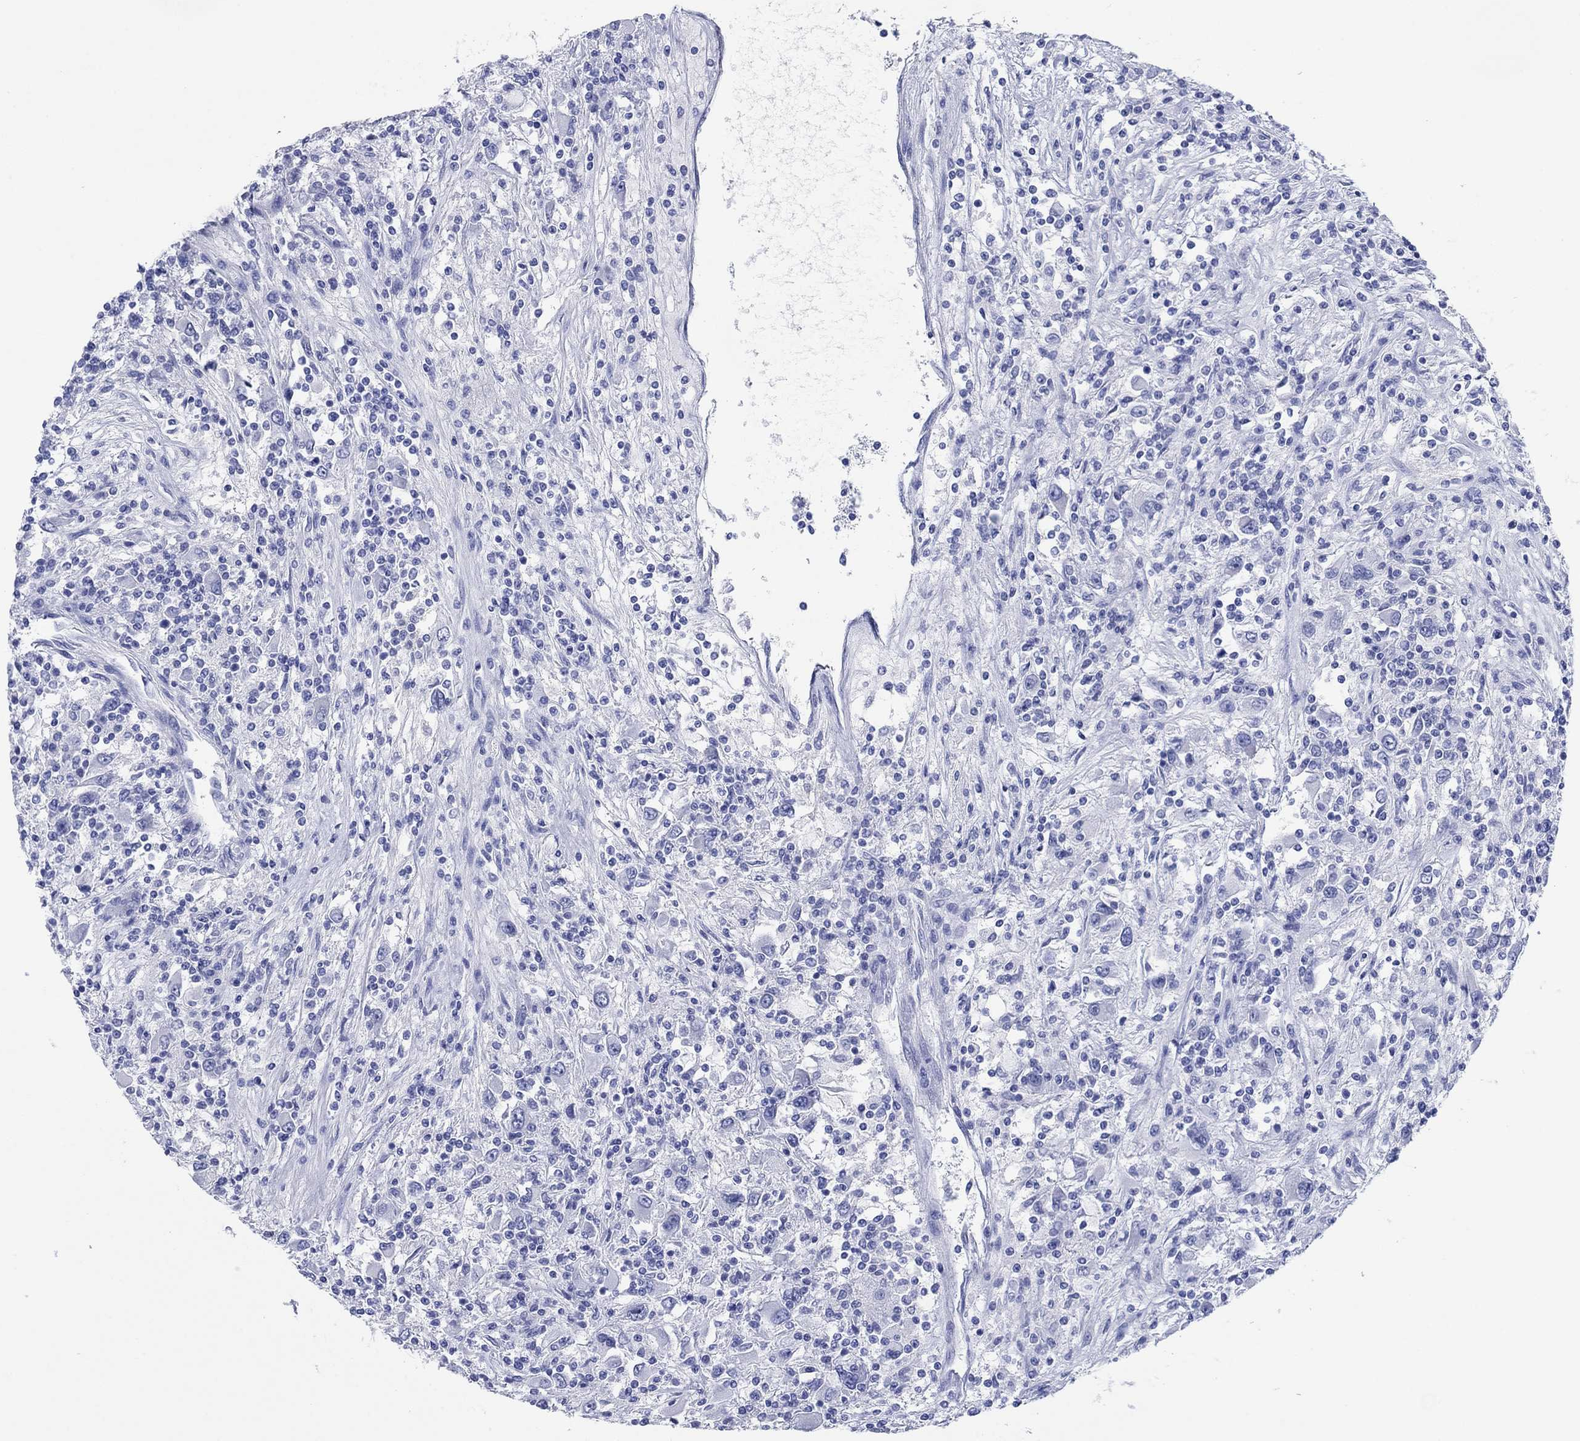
{"staining": {"intensity": "negative", "quantity": "none", "location": "none"}, "tissue": "renal cancer", "cell_type": "Tumor cells", "image_type": "cancer", "snomed": [{"axis": "morphology", "description": "Adenocarcinoma, NOS"}, {"axis": "topography", "description": "Kidney"}], "caption": "Micrograph shows no protein staining in tumor cells of renal adenocarcinoma tissue.", "gene": "HCRT", "patient": {"sex": "female", "age": 67}}